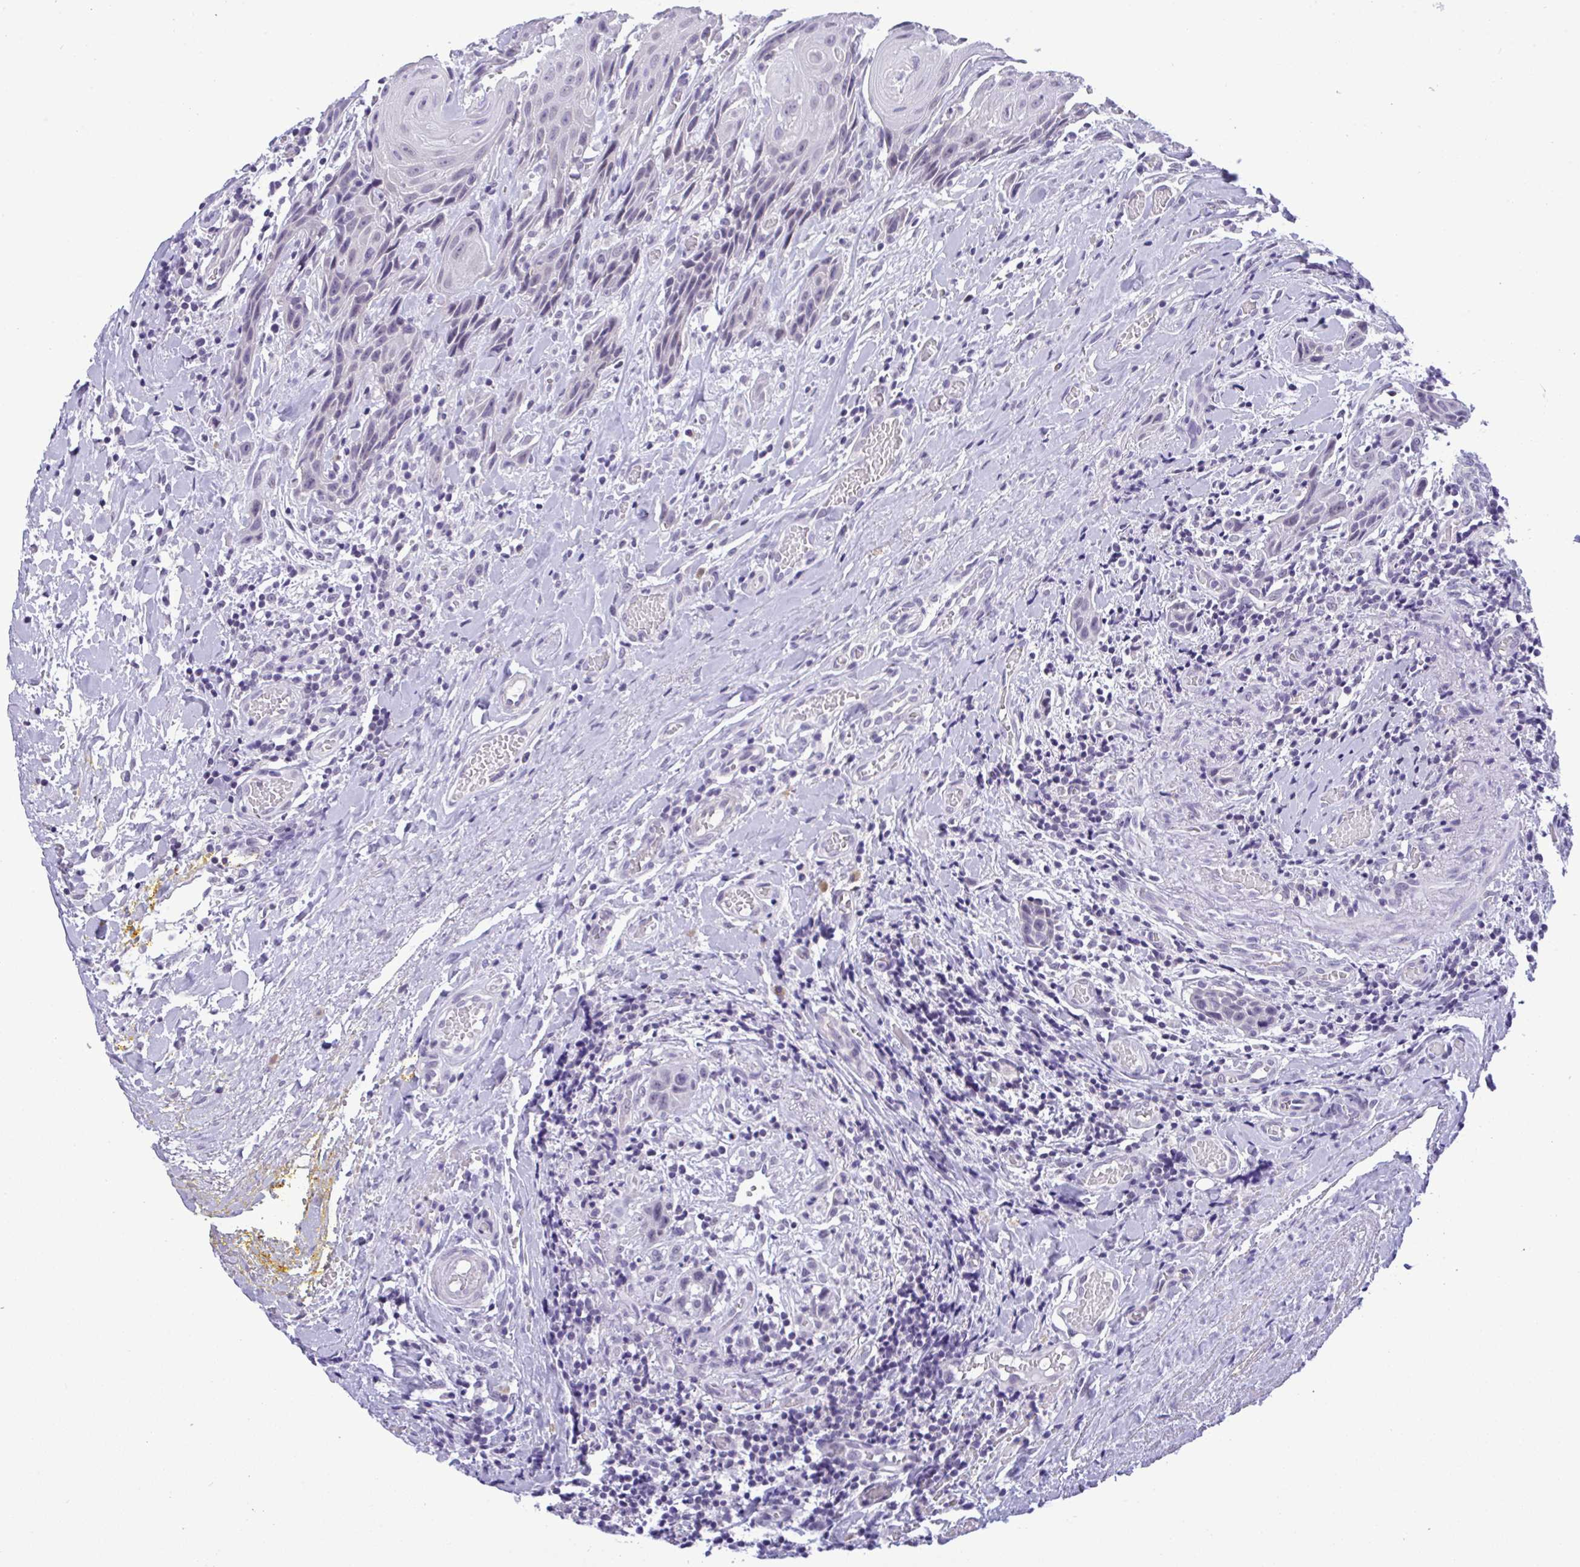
{"staining": {"intensity": "negative", "quantity": "none", "location": "none"}, "tissue": "head and neck cancer", "cell_type": "Tumor cells", "image_type": "cancer", "snomed": [{"axis": "morphology", "description": "Squamous cell carcinoma, NOS"}, {"axis": "topography", "description": "Oral tissue"}, {"axis": "topography", "description": "Head-Neck"}], "caption": "DAB immunohistochemical staining of head and neck squamous cell carcinoma demonstrates no significant staining in tumor cells.", "gene": "YBX2", "patient": {"sex": "male", "age": 49}}